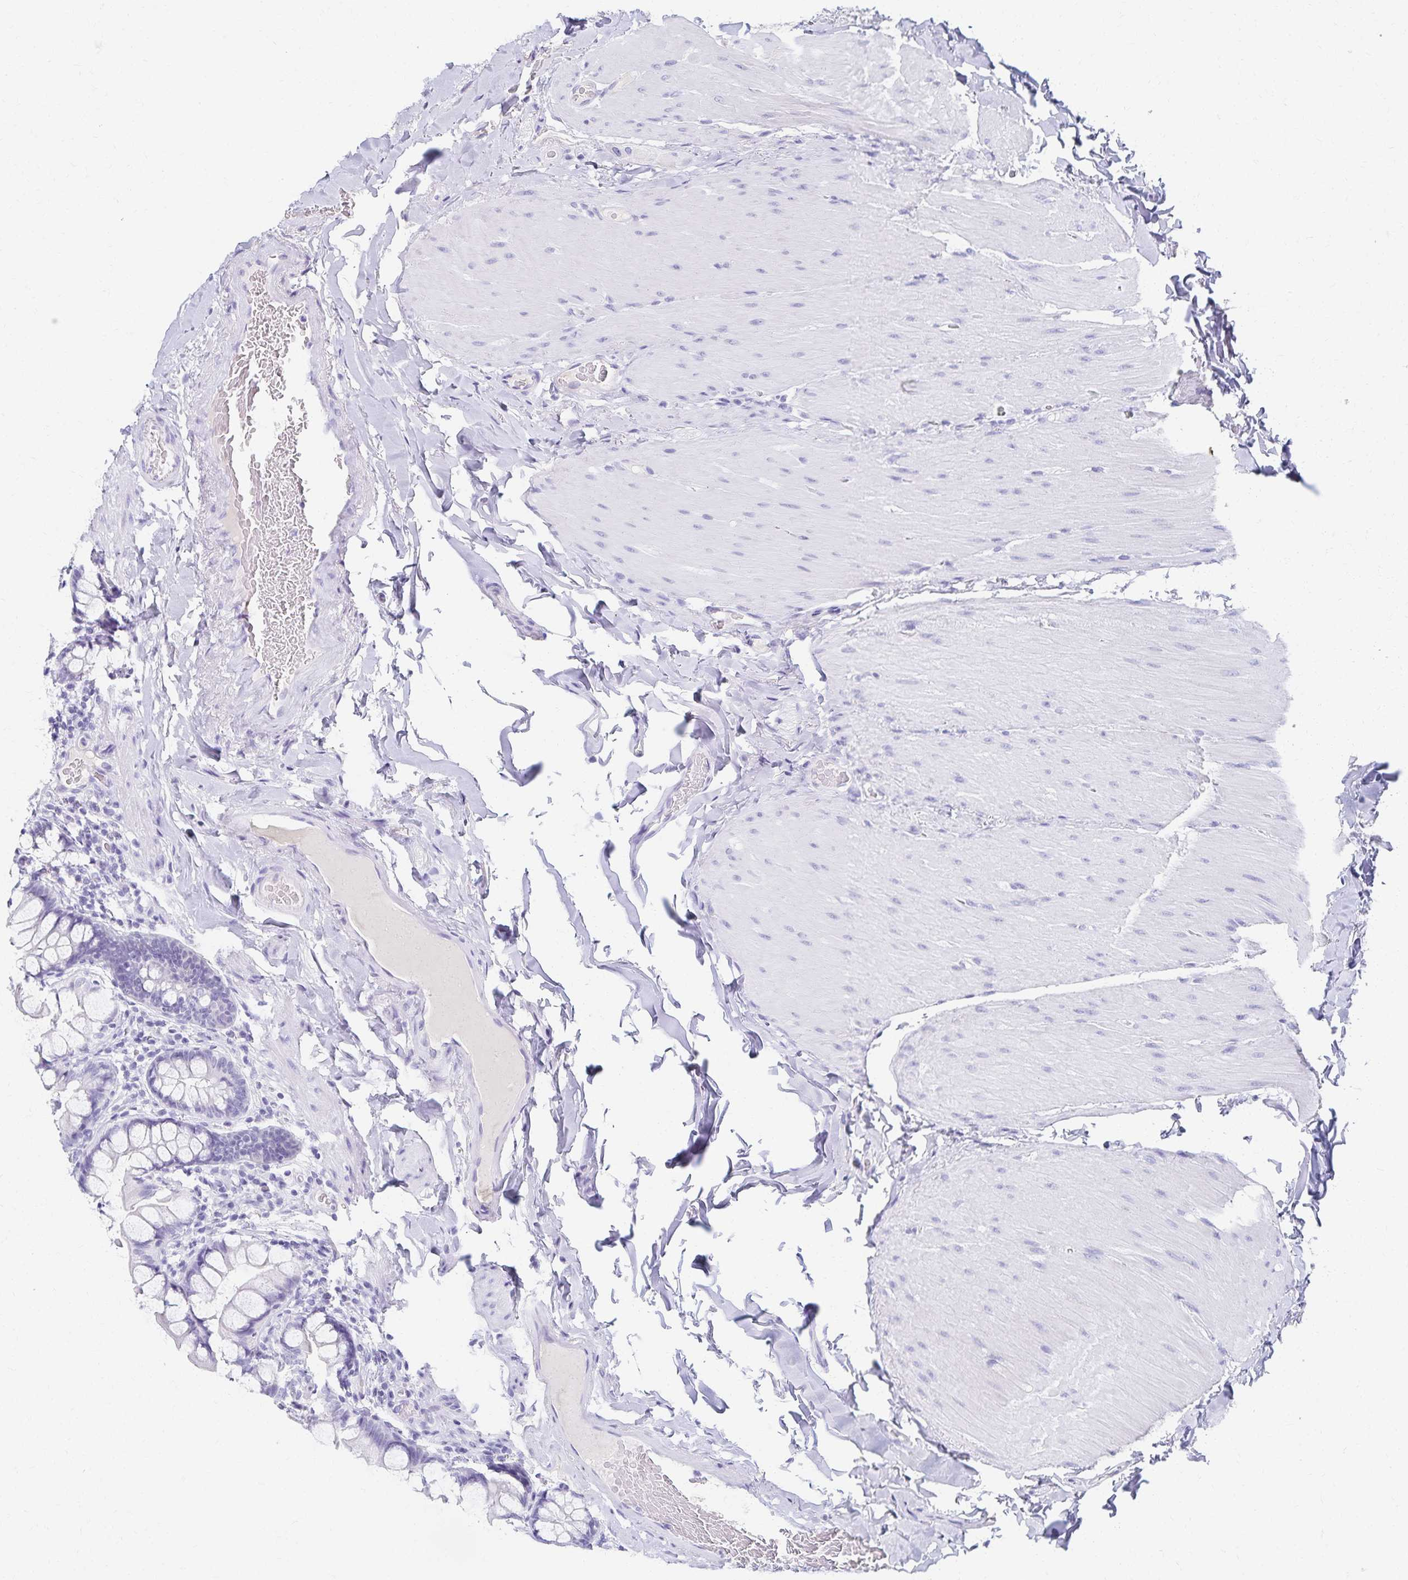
{"staining": {"intensity": "negative", "quantity": "none", "location": "none"}, "tissue": "small intestine", "cell_type": "Glandular cells", "image_type": "normal", "snomed": [{"axis": "morphology", "description": "Normal tissue, NOS"}, {"axis": "topography", "description": "Small intestine"}], "caption": "Image shows no protein staining in glandular cells of benign small intestine.", "gene": "C2orf50", "patient": {"sex": "male", "age": 70}}